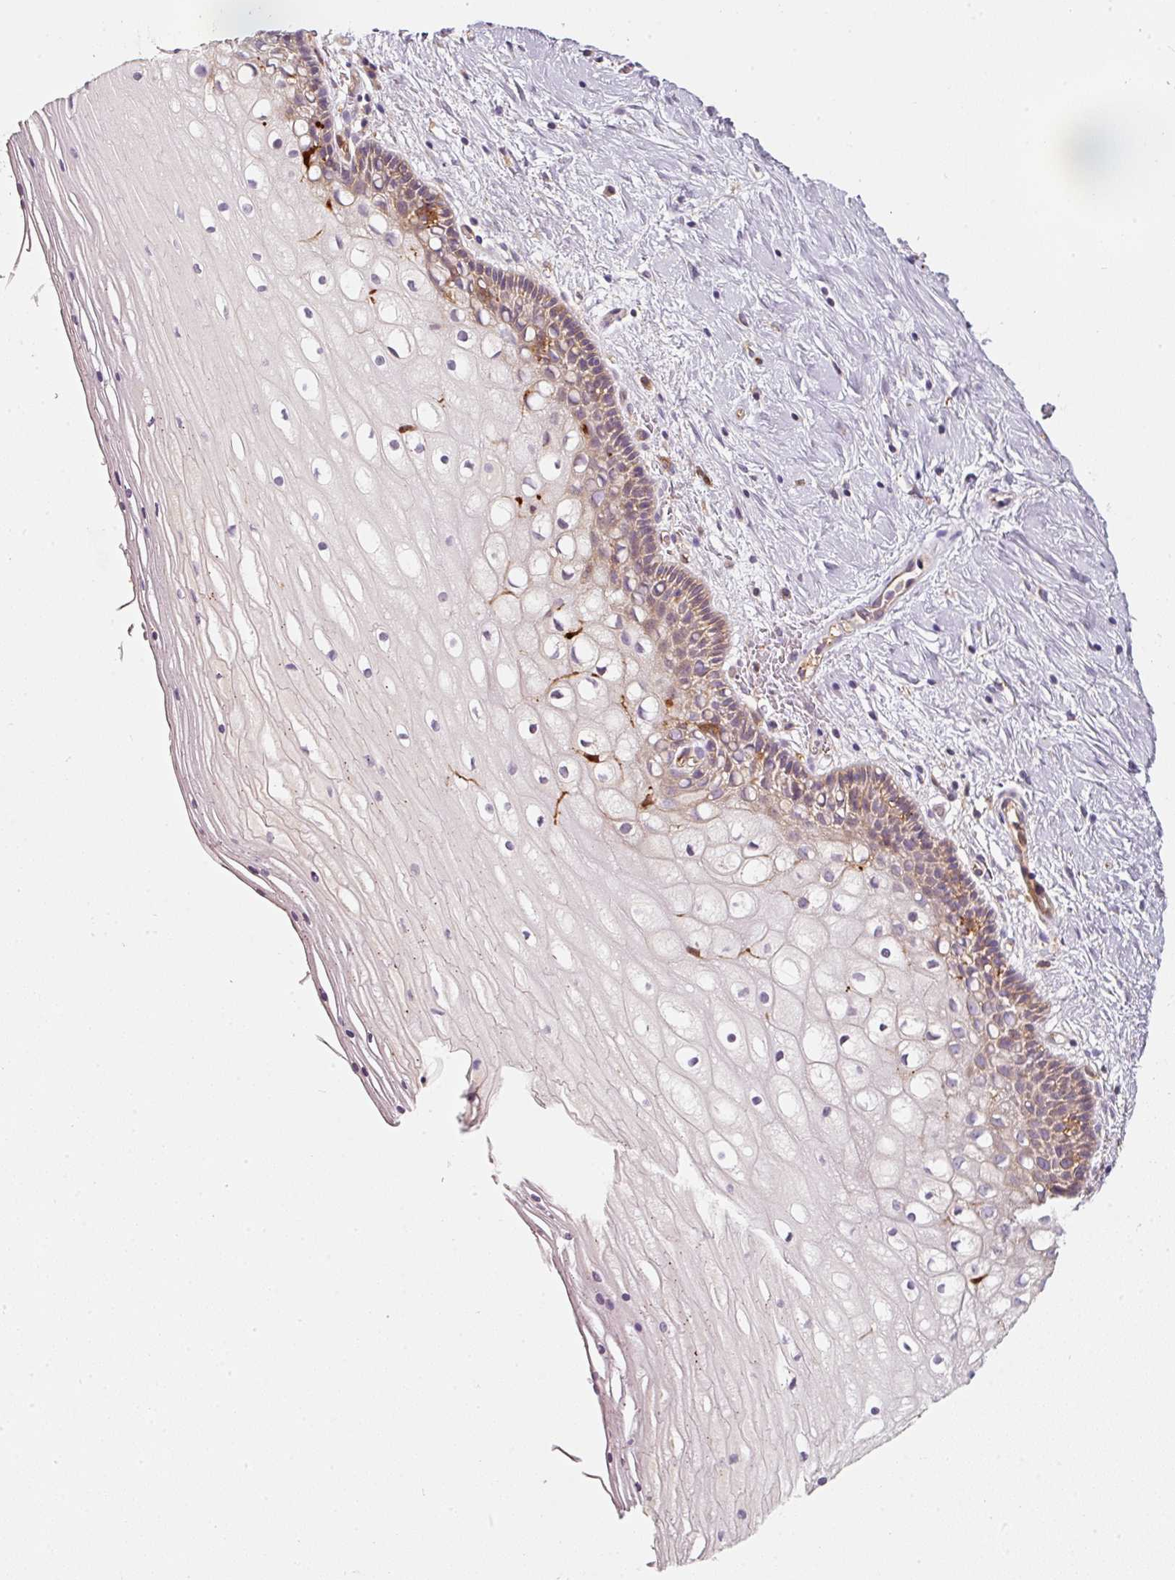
{"staining": {"intensity": "moderate", "quantity": "25%-75%", "location": "cytoplasmic/membranous"}, "tissue": "cervix", "cell_type": "Glandular cells", "image_type": "normal", "snomed": [{"axis": "morphology", "description": "Normal tissue, NOS"}, {"axis": "topography", "description": "Cervix"}], "caption": "This histopathology image demonstrates immunohistochemistry (IHC) staining of benign human cervix, with medium moderate cytoplasmic/membranous staining in approximately 25%-75% of glandular cells.", "gene": "IQGAP2", "patient": {"sex": "female", "age": 36}}